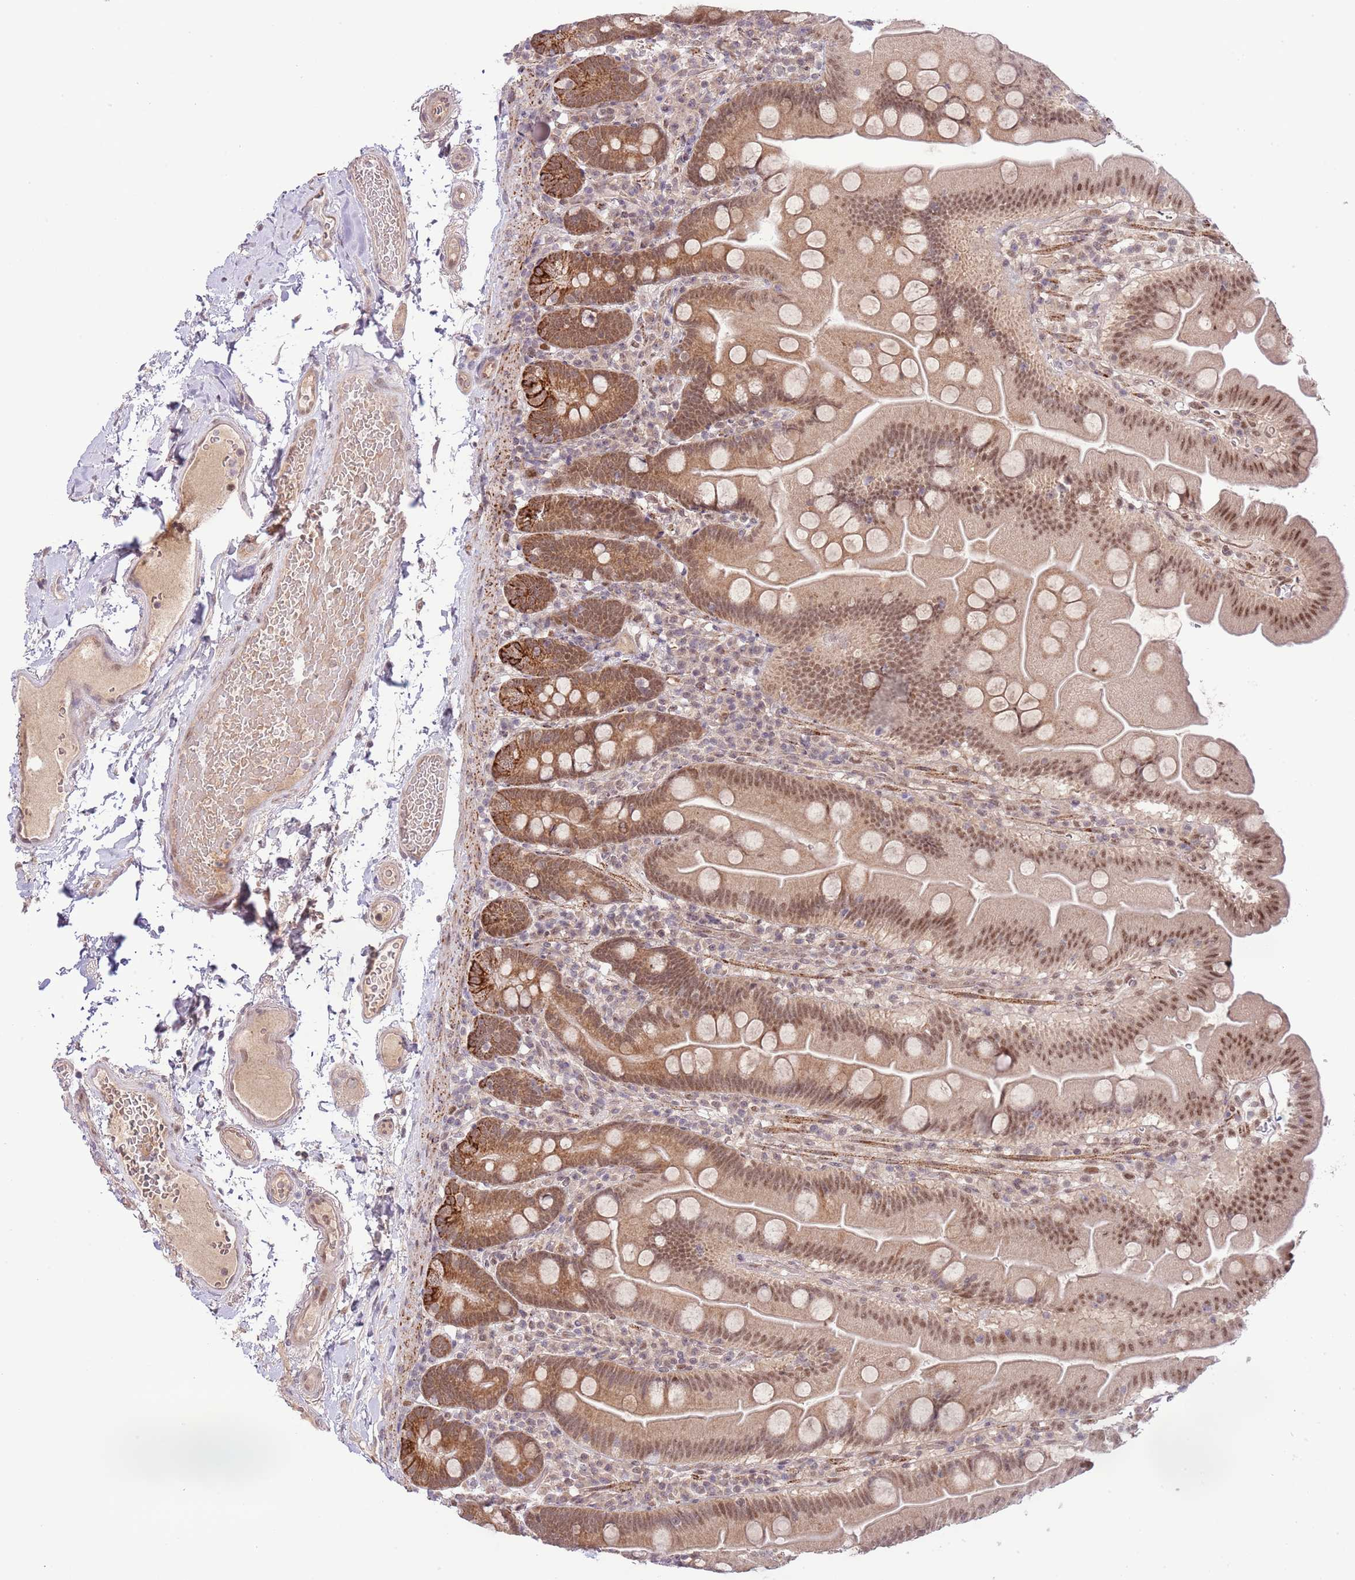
{"staining": {"intensity": "moderate", "quantity": ">75%", "location": "cytoplasmic/membranous,nuclear"}, "tissue": "small intestine", "cell_type": "Glandular cells", "image_type": "normal", "snomed": [{"axis": "morphology", "description": "Normal tissue, NOS"}, {"axis": "topography", "description": "Small intestine"}], "caption": "A histopathology image of human small intestine stained for a protein displays moderate cytoplasmic/membranous,nuclear brown staining in glandular cells. The staining was performed using DAB, with brown indicating positive protein expression. Nuclei are stained blue with hematoxylin.", "gene": "CHD1", "patient": {"sex": "female", "age": 68}}